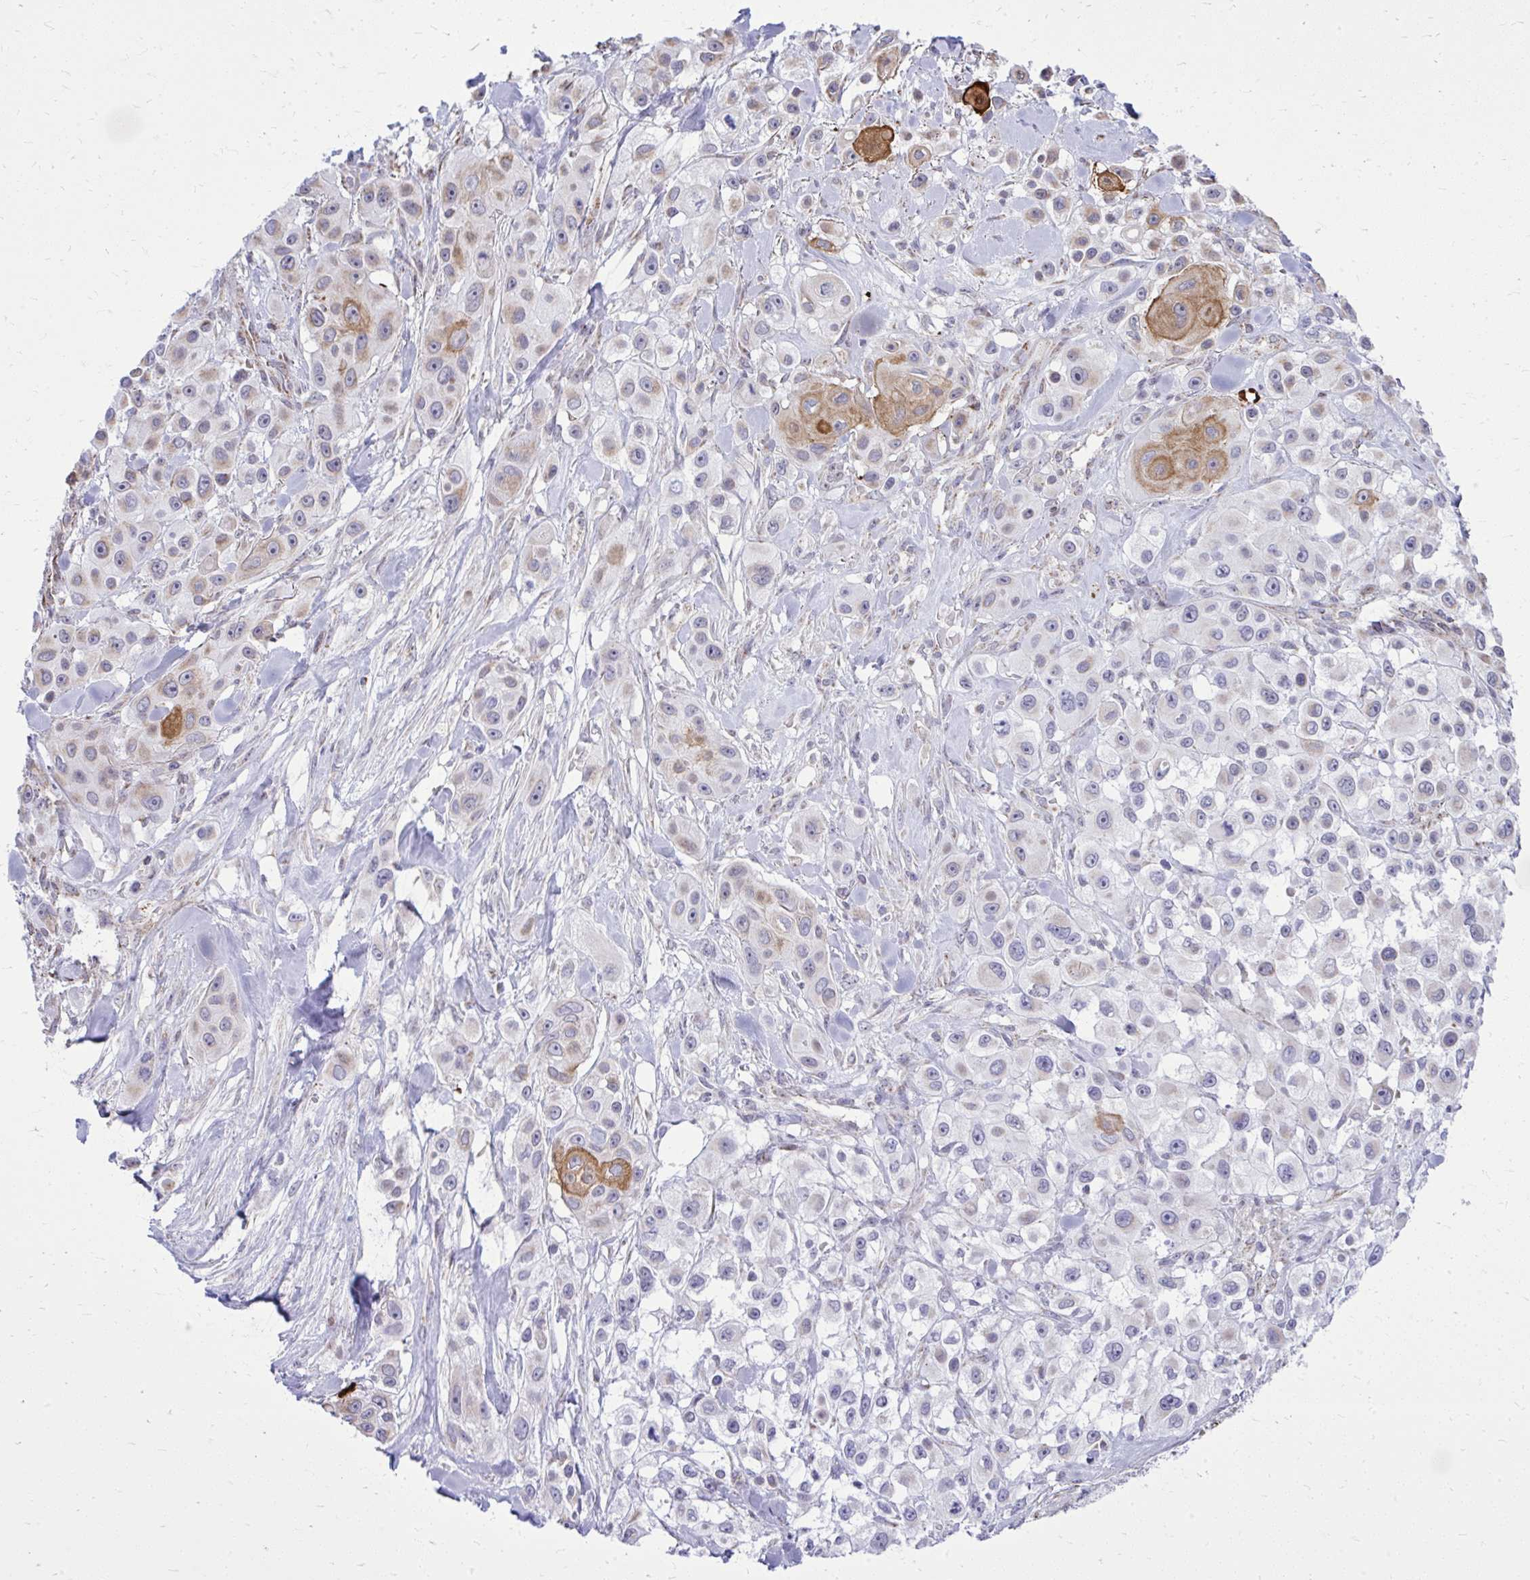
{"staining": {"intensity": "moderate", "quantity": "<25%", "location": "cytoplasmic/membranous"}, "tissue": "skin cancer", "cell_type": "Tumor cells", "image_type": "cancer", "snomed": [{"axis": "morphology", "description": "Squamous cell carcinoma, NOS"}, {"axis": "topography", "description": "Skin"}], "caption": "DAB immunohistochemical staining of skin cancer (squamous cell carcinoma) displays moderate cytoplasmic/membranous protein positivity in approximately <25% of tumor cells.", "gene": "ZNF362", "patient": {"sex": "male", "age": 63}}